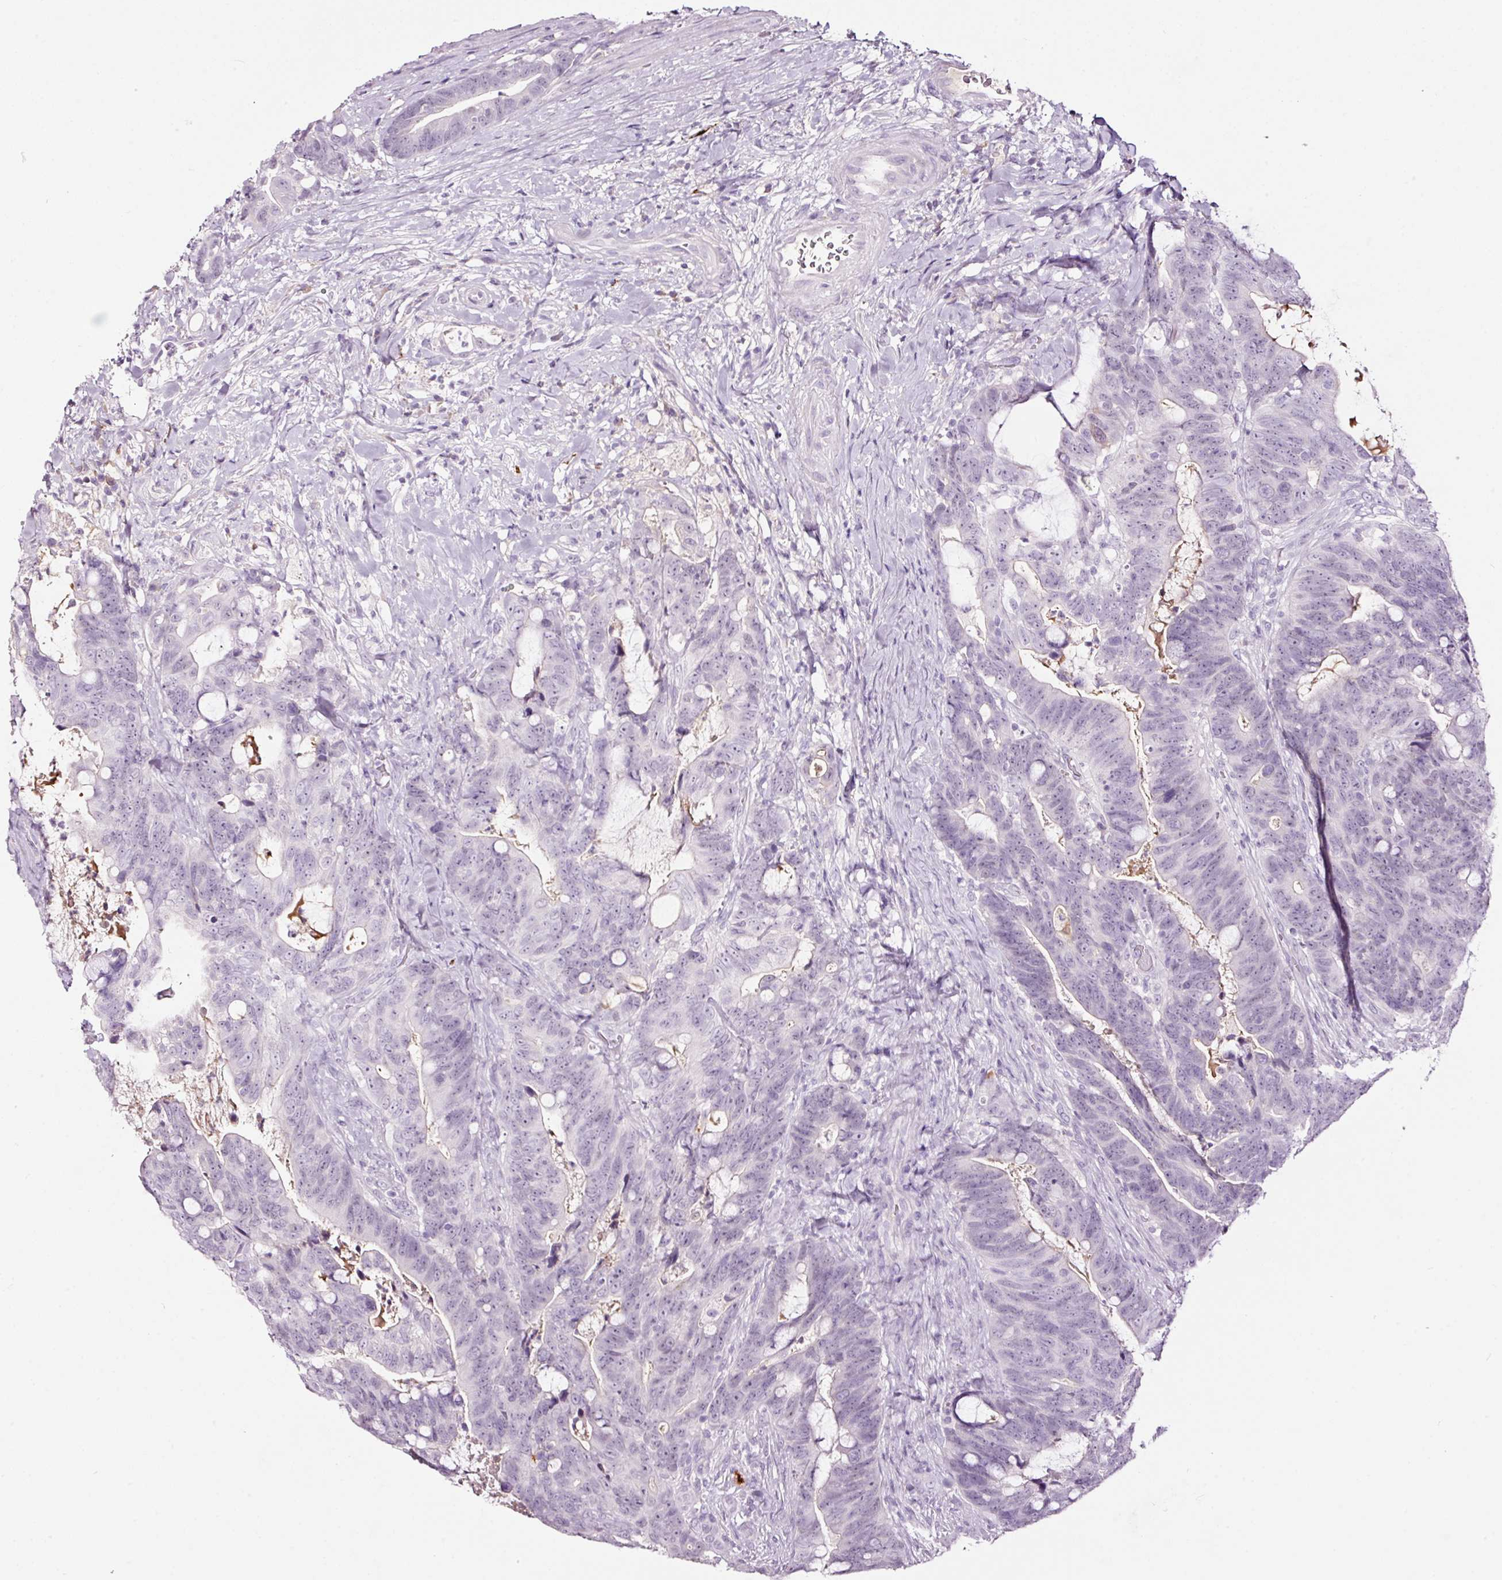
{"staining": {"intensity": "negative", "quantity": "none", "location": "none"}, "tissue": "colorectal cancer", "cell_type": "Tumor cells", "image_type": "cancer", "snomed": [{"axis": "morphology", "description": "Adenocarcinoma, NOS"}, {"axis": "topography", "description": "Colon"}], "caption": "An IHC micrograph of colorectal adenocarcinoma is shown. There is no staining in tumor cells of colorectal adenocarcinoma.", "gene": "LAMP3", "patient": {"sex": "female", "age": 82}}